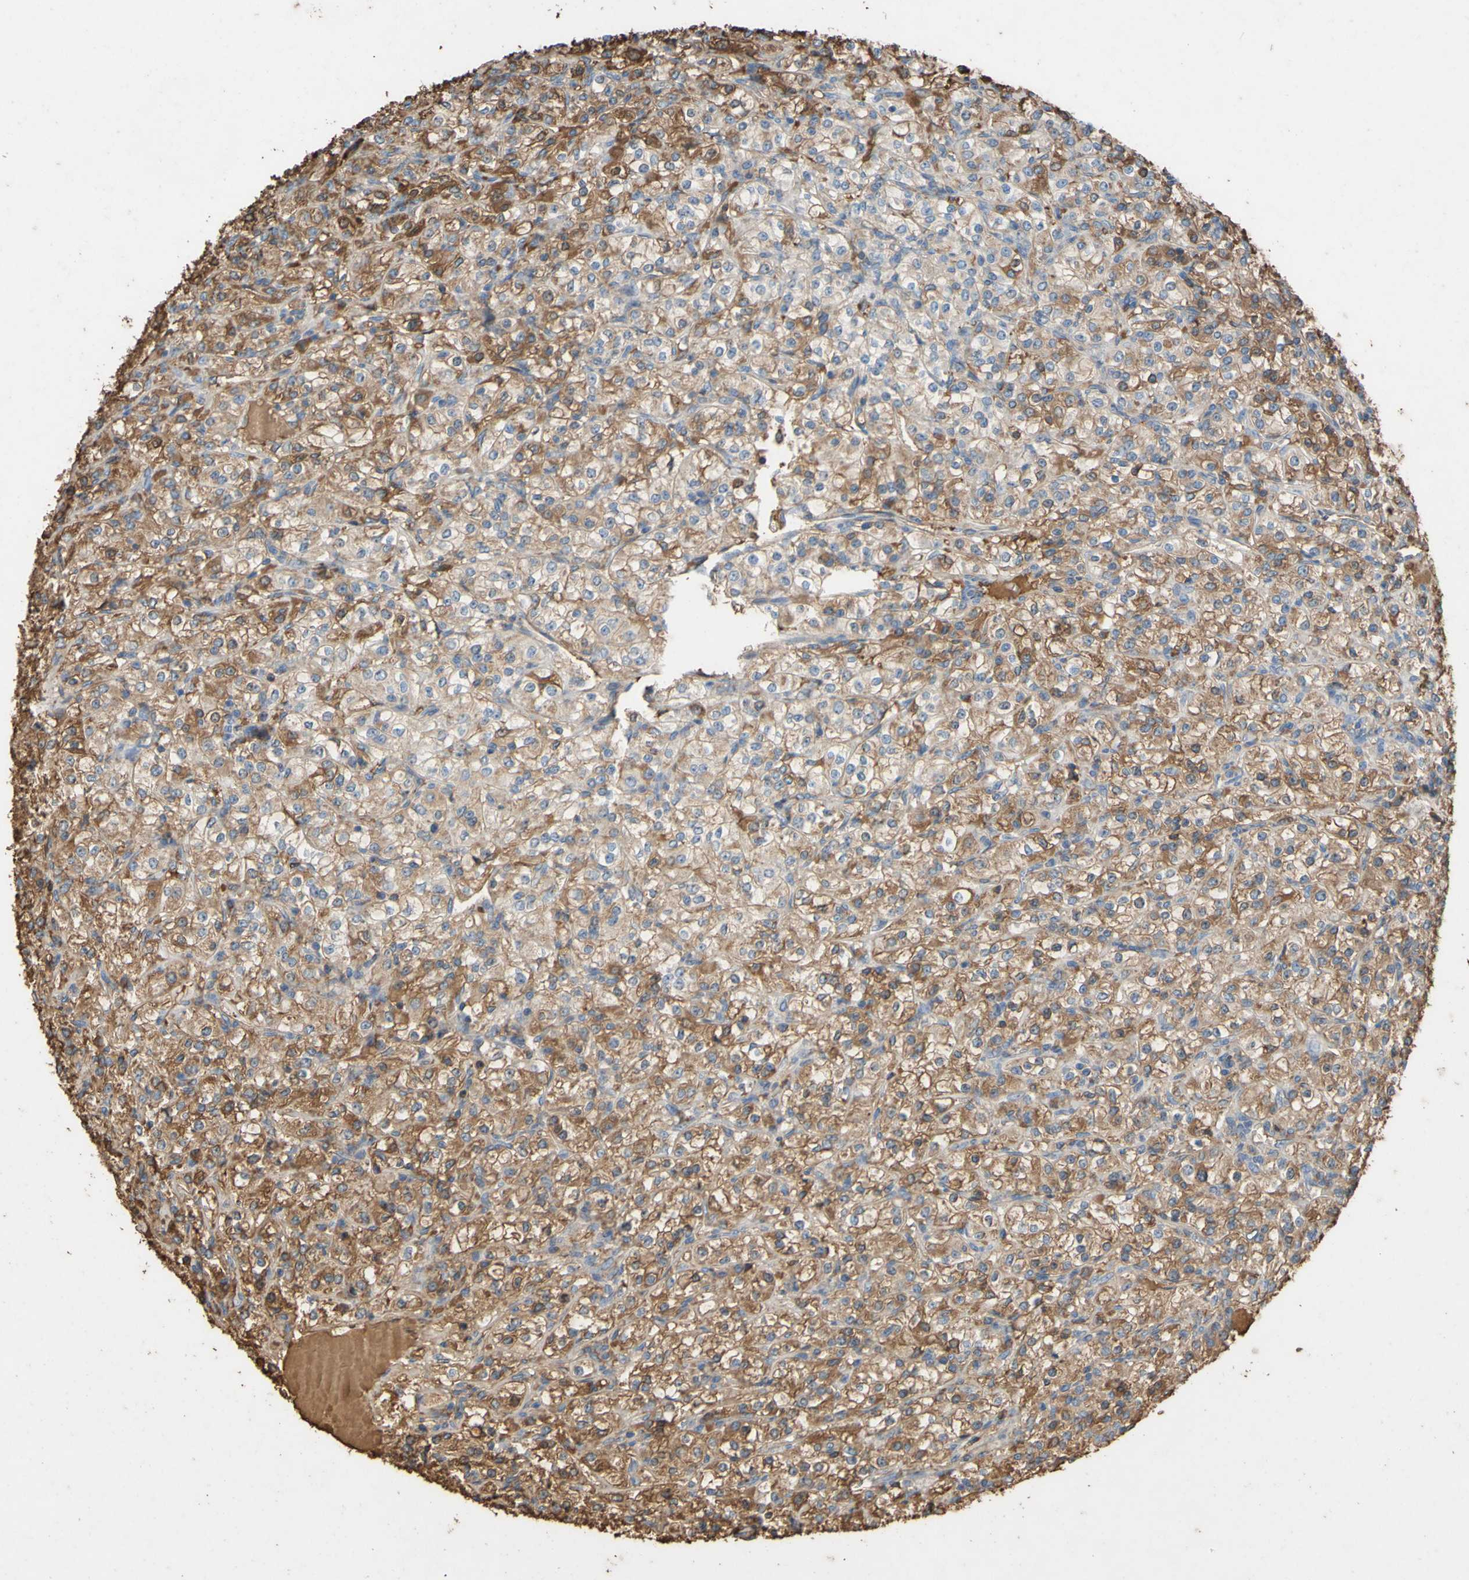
{"staining": {"intensity": "moderate", "quantity": "25%-75%", "location": "cytoplasmic/membranous"}, "tissue": "renal cancer", "cell_type": "Tumor cells", "image_type": "cancer", "snomed": [{"axis": "morphology", "description": "Adenocarcinoma, NOS"}, {"axis": "topography", "description": "Kidney"}], "caption": "Human renal cancer (adenocarcinoma) stained for a protein (brown) reveals moderate cytoplasmic/membranous positive positivity in about 25%-75% of tumor cells.", "gene": "PTGDS", "patient": {"sex": "male", "age": 77}}